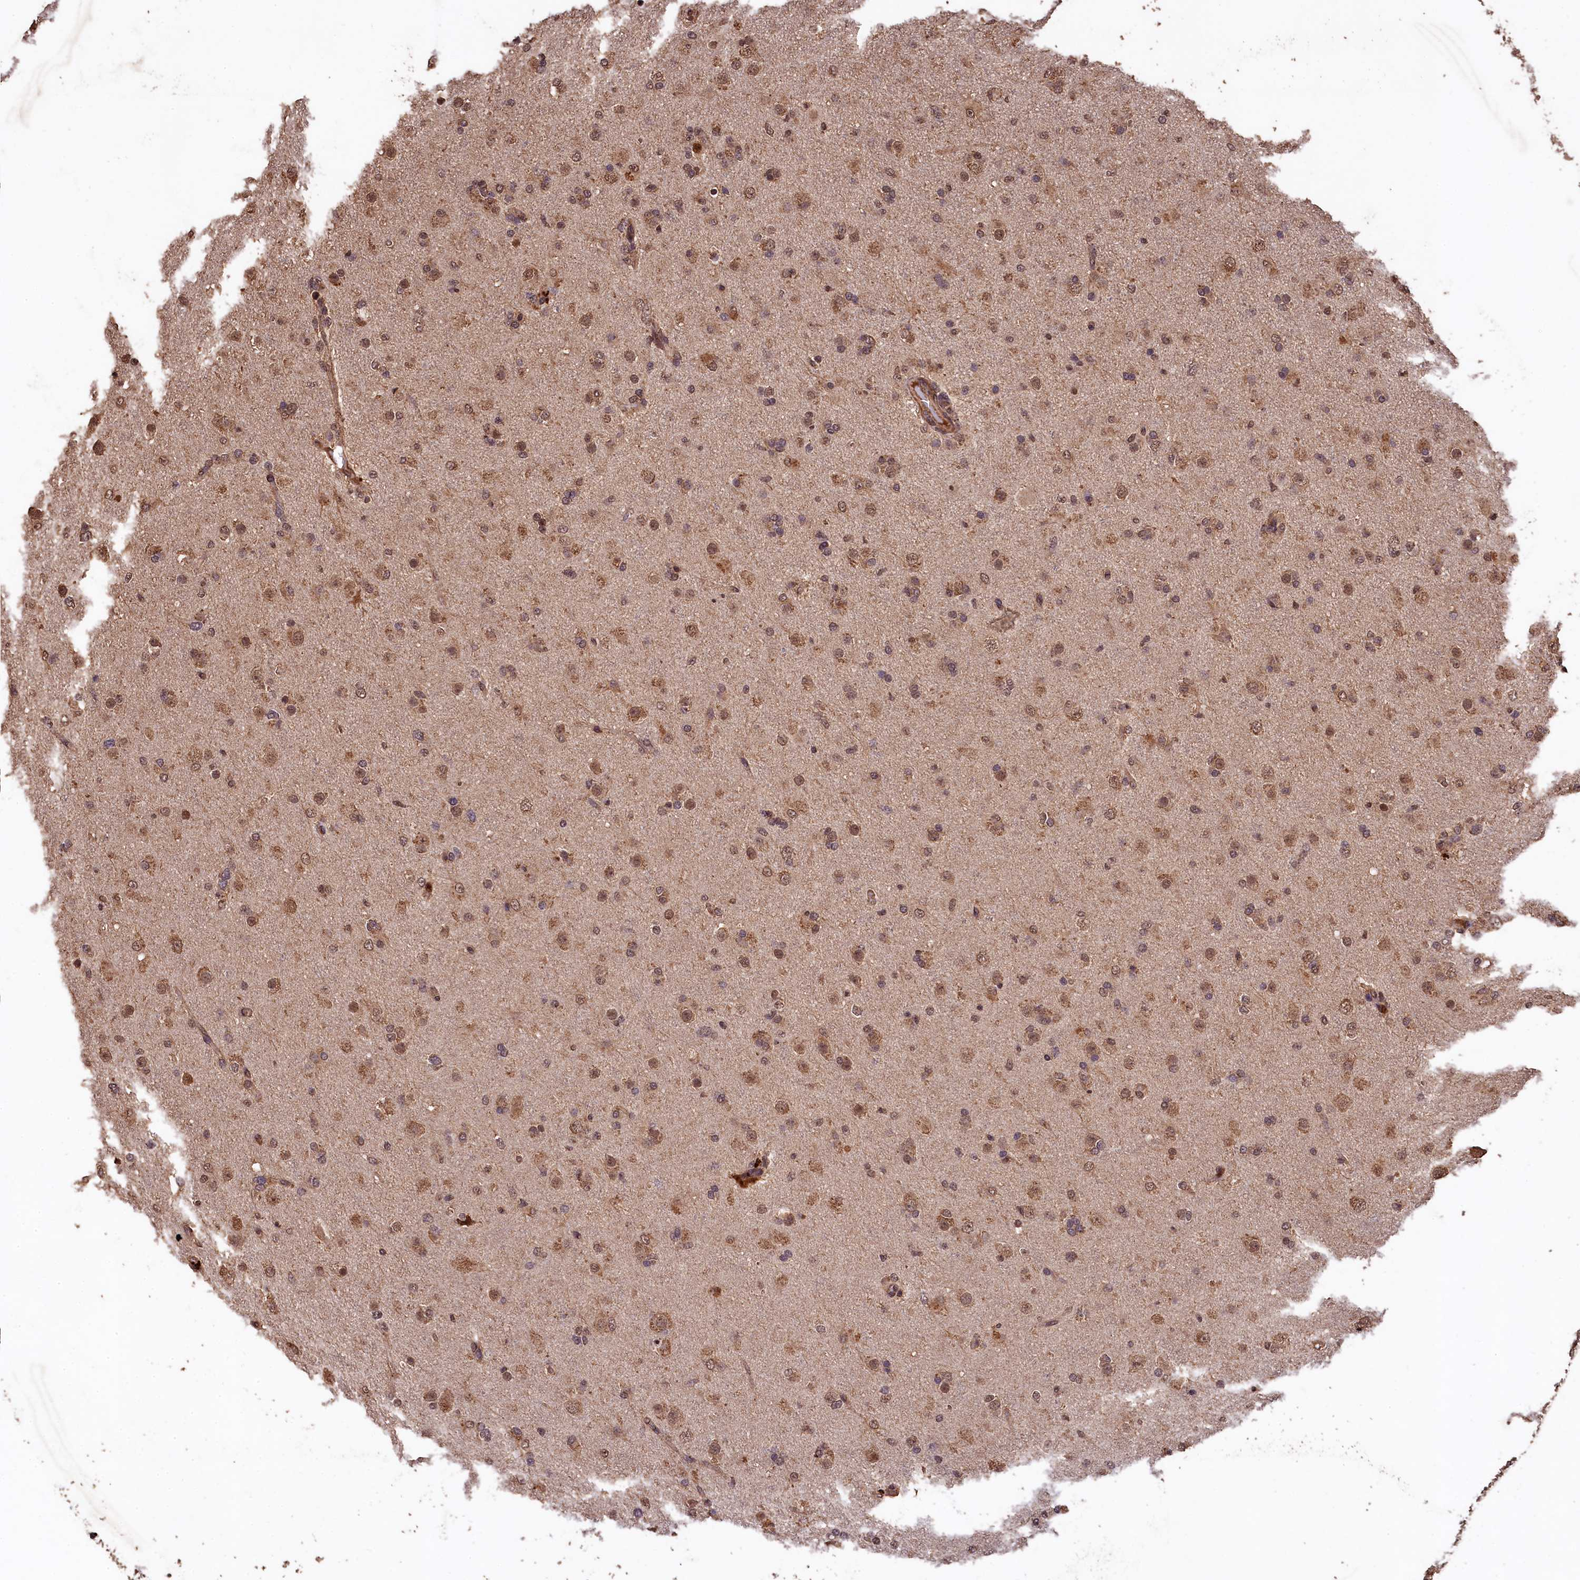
{"staining": {"intensity": "moderate", "quantity": ">75%", "location": "nuclear"}, "tissue": "glioma", "cell_type": "Tumor cells", "image_type": "cancer", "snomed": [{"axis": "morphology", "description": "Glioma, malignant, Low grade"}, {"axis": "topography", "description": "Brain"}], "caption": "This histopathology image displays immunohistochemistry staining of human glioma, with medium moderate nuclear staining in approximately >75% of tumor cells.", "gene": "CEP57L1", "patient": {"sex": "male", "age": 65}}